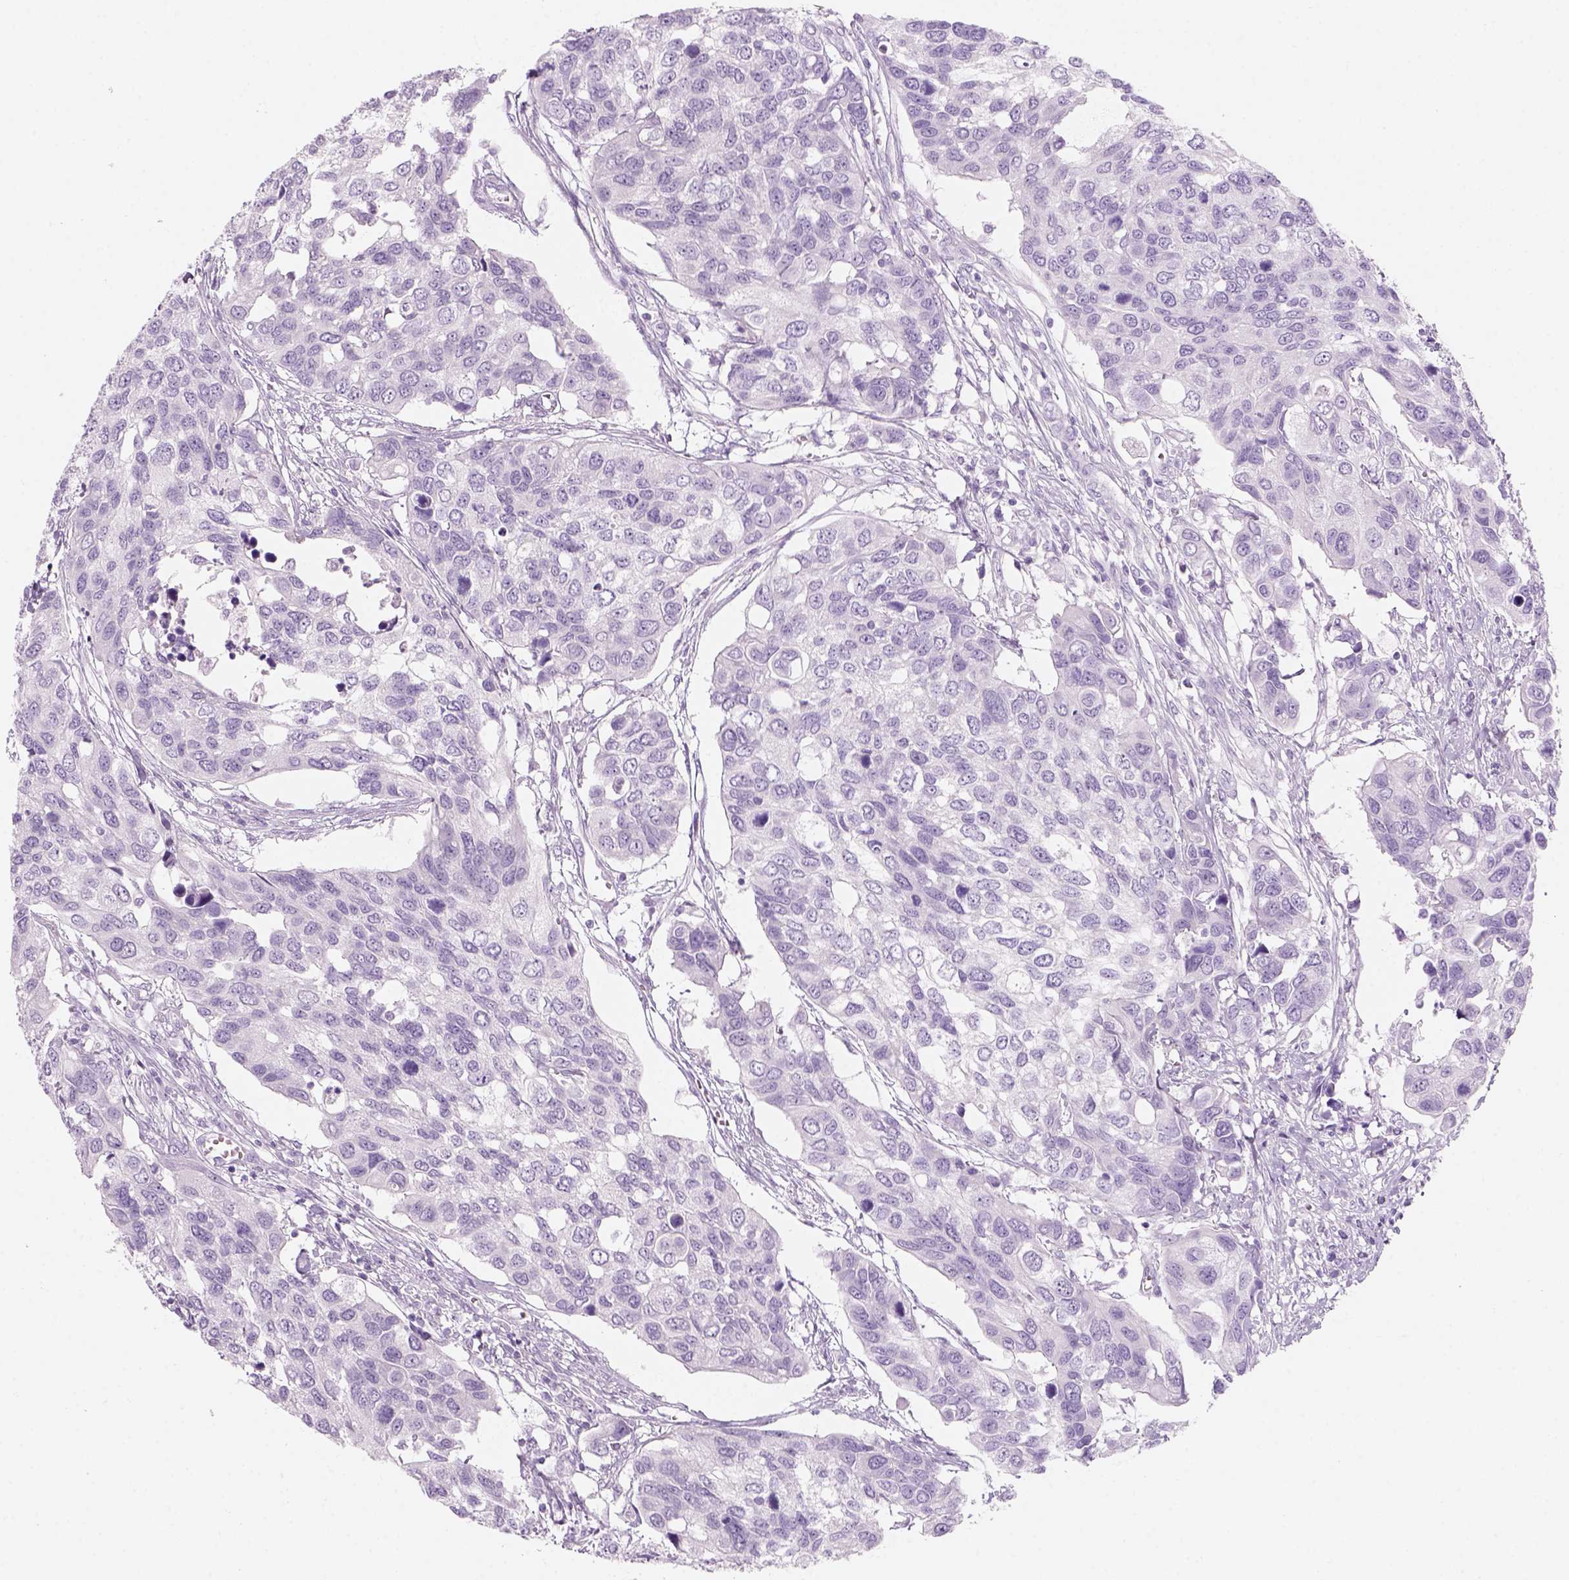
{"staining": {"intensity": "negative", "quantity": "none", "location": "none"}, "tissue": "urothelial cancer", "cell_type": "Tumor cells", "image_type": "cancer", "snomed": [{"axis": "morphology", "description": "Urothelial carcinoma, High grade"}, {"axis": "topography", "description": "Urinary bladder"}], "caption": "Micrograph shows no significant protein expression in tumor cells of high-grade urothelial carcinoma.", "gene": "KRTAP11-1", "patient": {"sex": "male", "age": 60}}